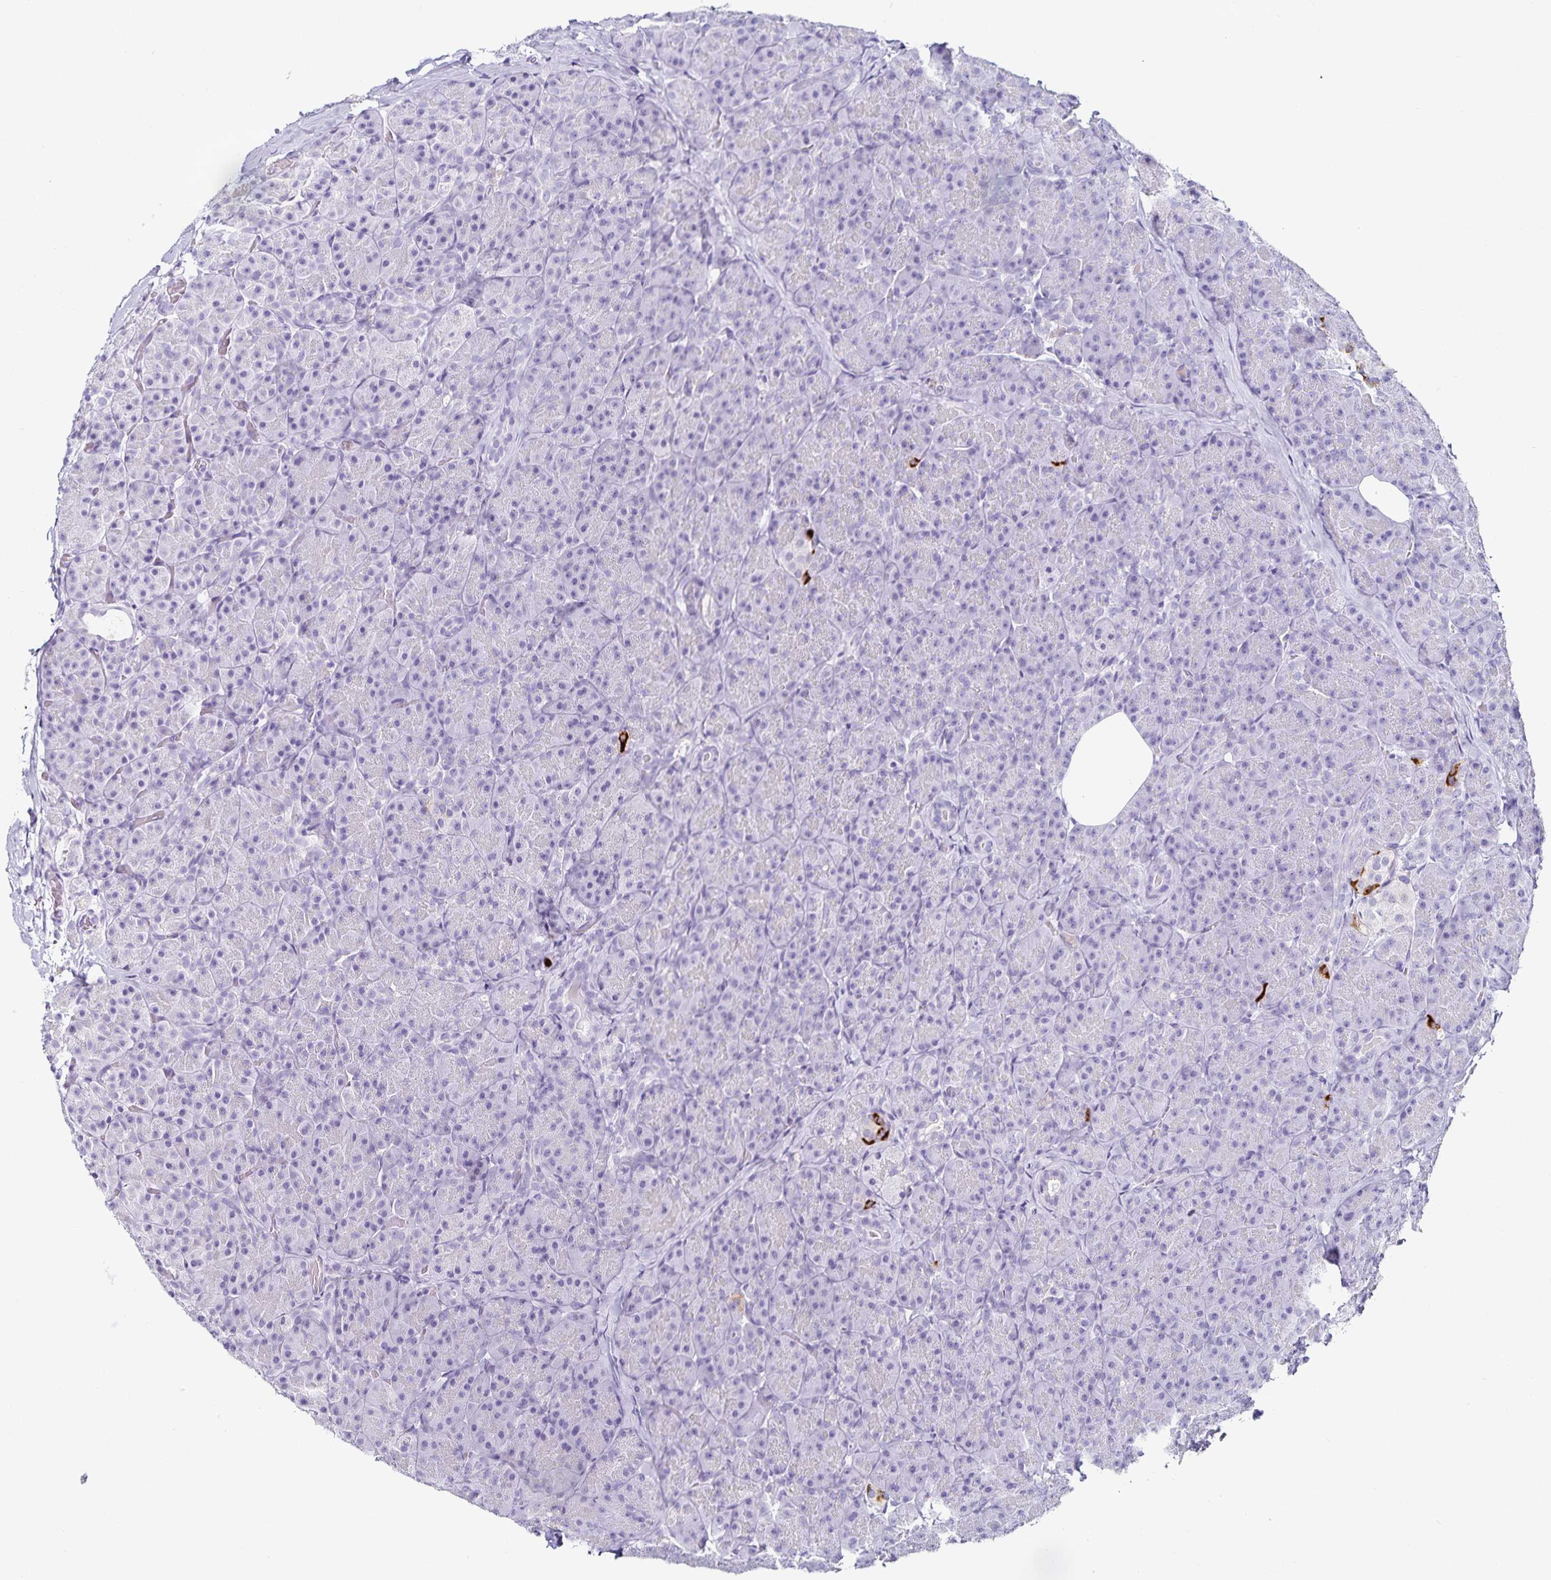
{"staining": {"intensity": "negative", "quantity": "none", "location": "none"}, "tissue": "pancreas", "cell_type": "Exocrine glandular cells", "image_type": "normal", "snomed": [{"axis": "morphology", "description": "Normal tissue, NOS"}, {"axis": "topography", "description": "Pancreas"}], "caption": "Exocrine glandular cells are negative for brown protein staining in benign pancreas. (Stains: DAB (3,3'-diaminobenzidine) immunohistochemistry (IHC) with hematoxylin counter stain, Microscopy: brightfield microscopy at high magnification).", "gene": "TTR", "patient": {"sex": "male", "age": 57}}